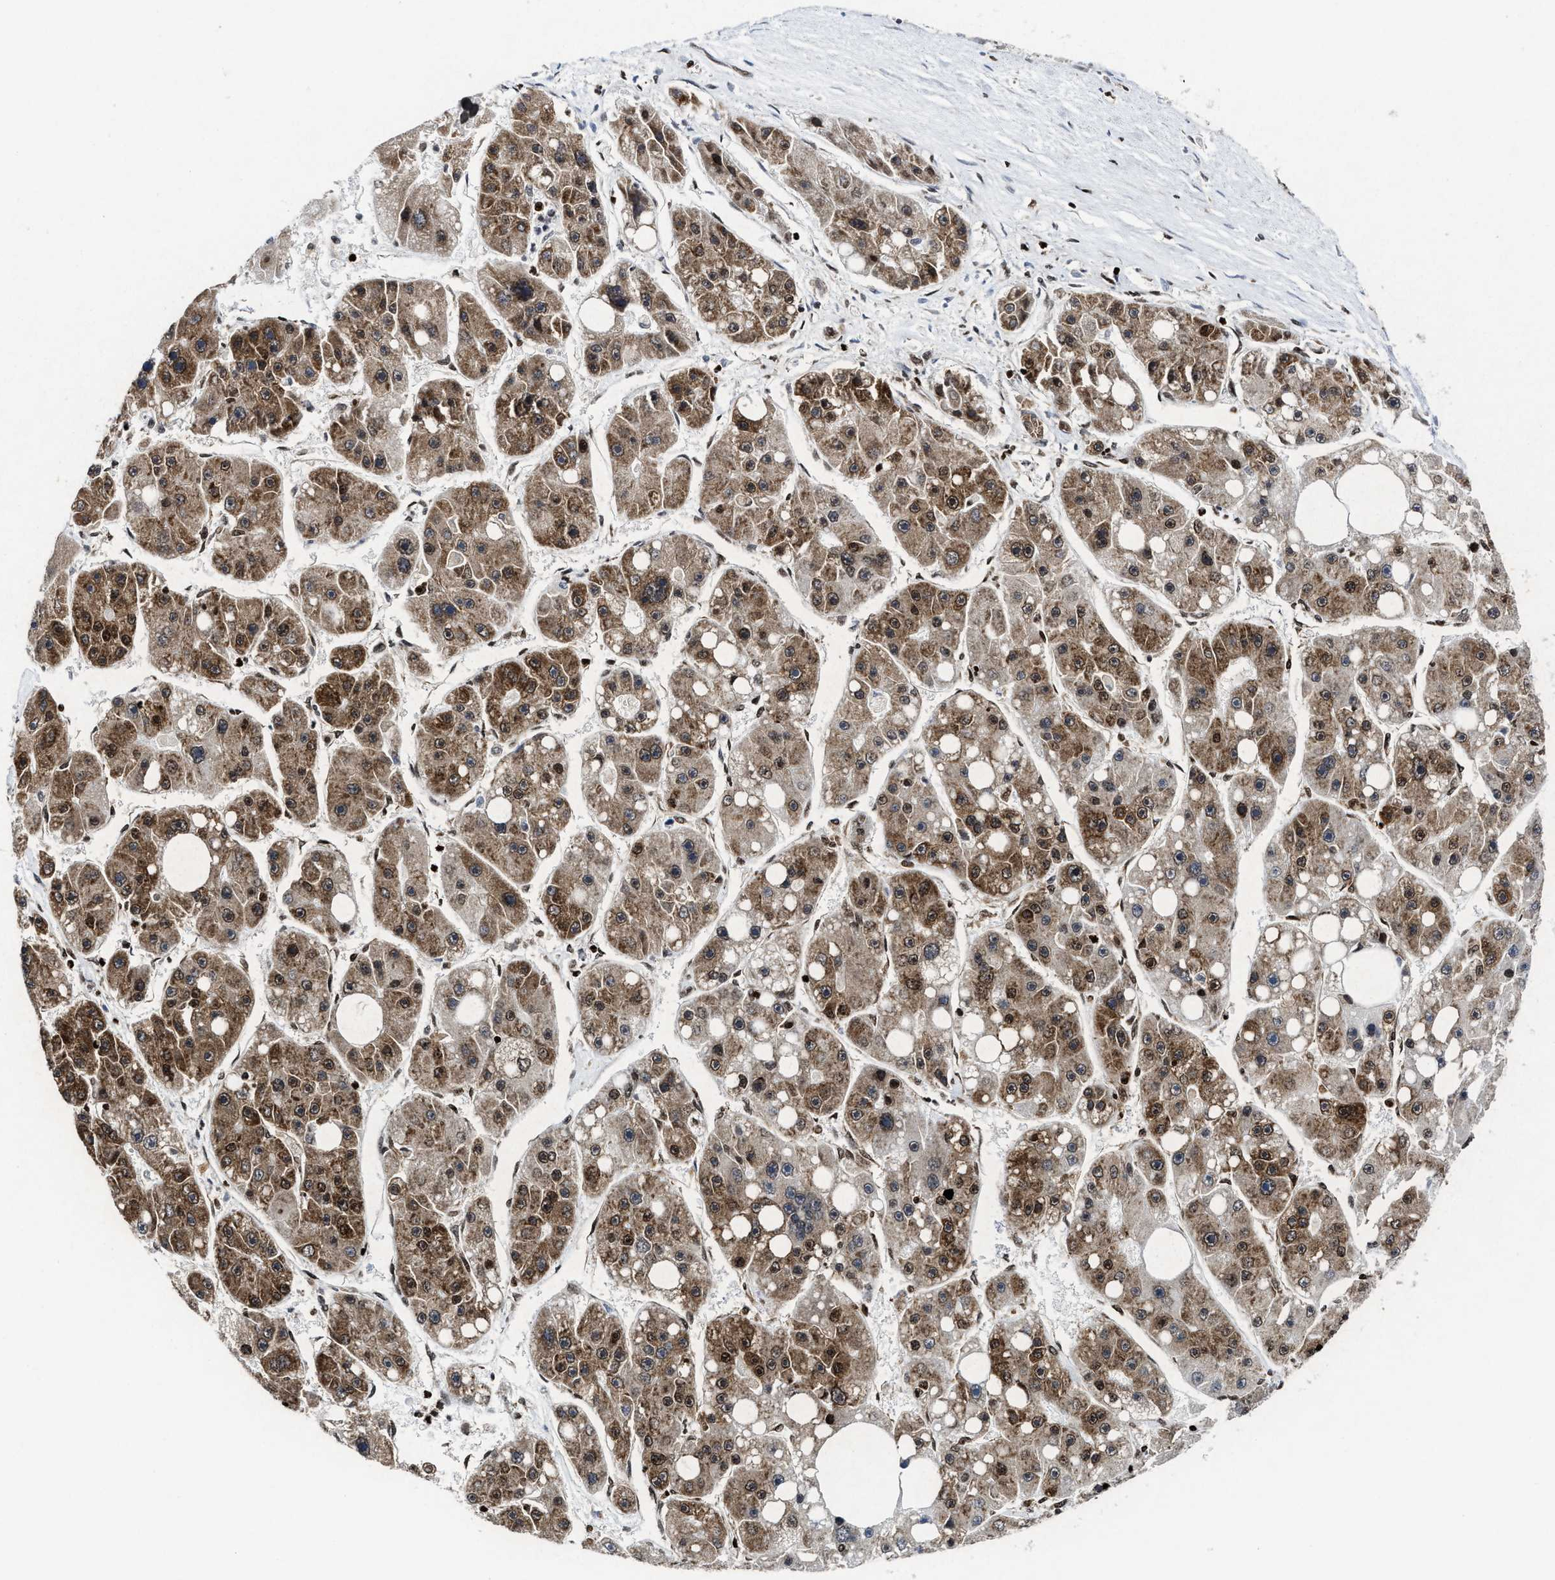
{"staining": {"intensity": "moderate", "quantity": ">75%", "location": "cytoplasmic/membranous"}, "tissue": "liver cancer", "cell_type": "Tumor cells", "image_type": "cancer", "snomed": [{"axis": "morphology", "description": "Carcinoma, Hepatocellular, NOS"}, {"axis": "topography", "description": "Liver"}], "caption": "Liver hepatocellular carcinoma stained for a protein reveals moderate cytoplasmic/membranous positivity in tumor cells.", "gene": "ALYREF", "patient": {"sex": "female", "age": 61}}